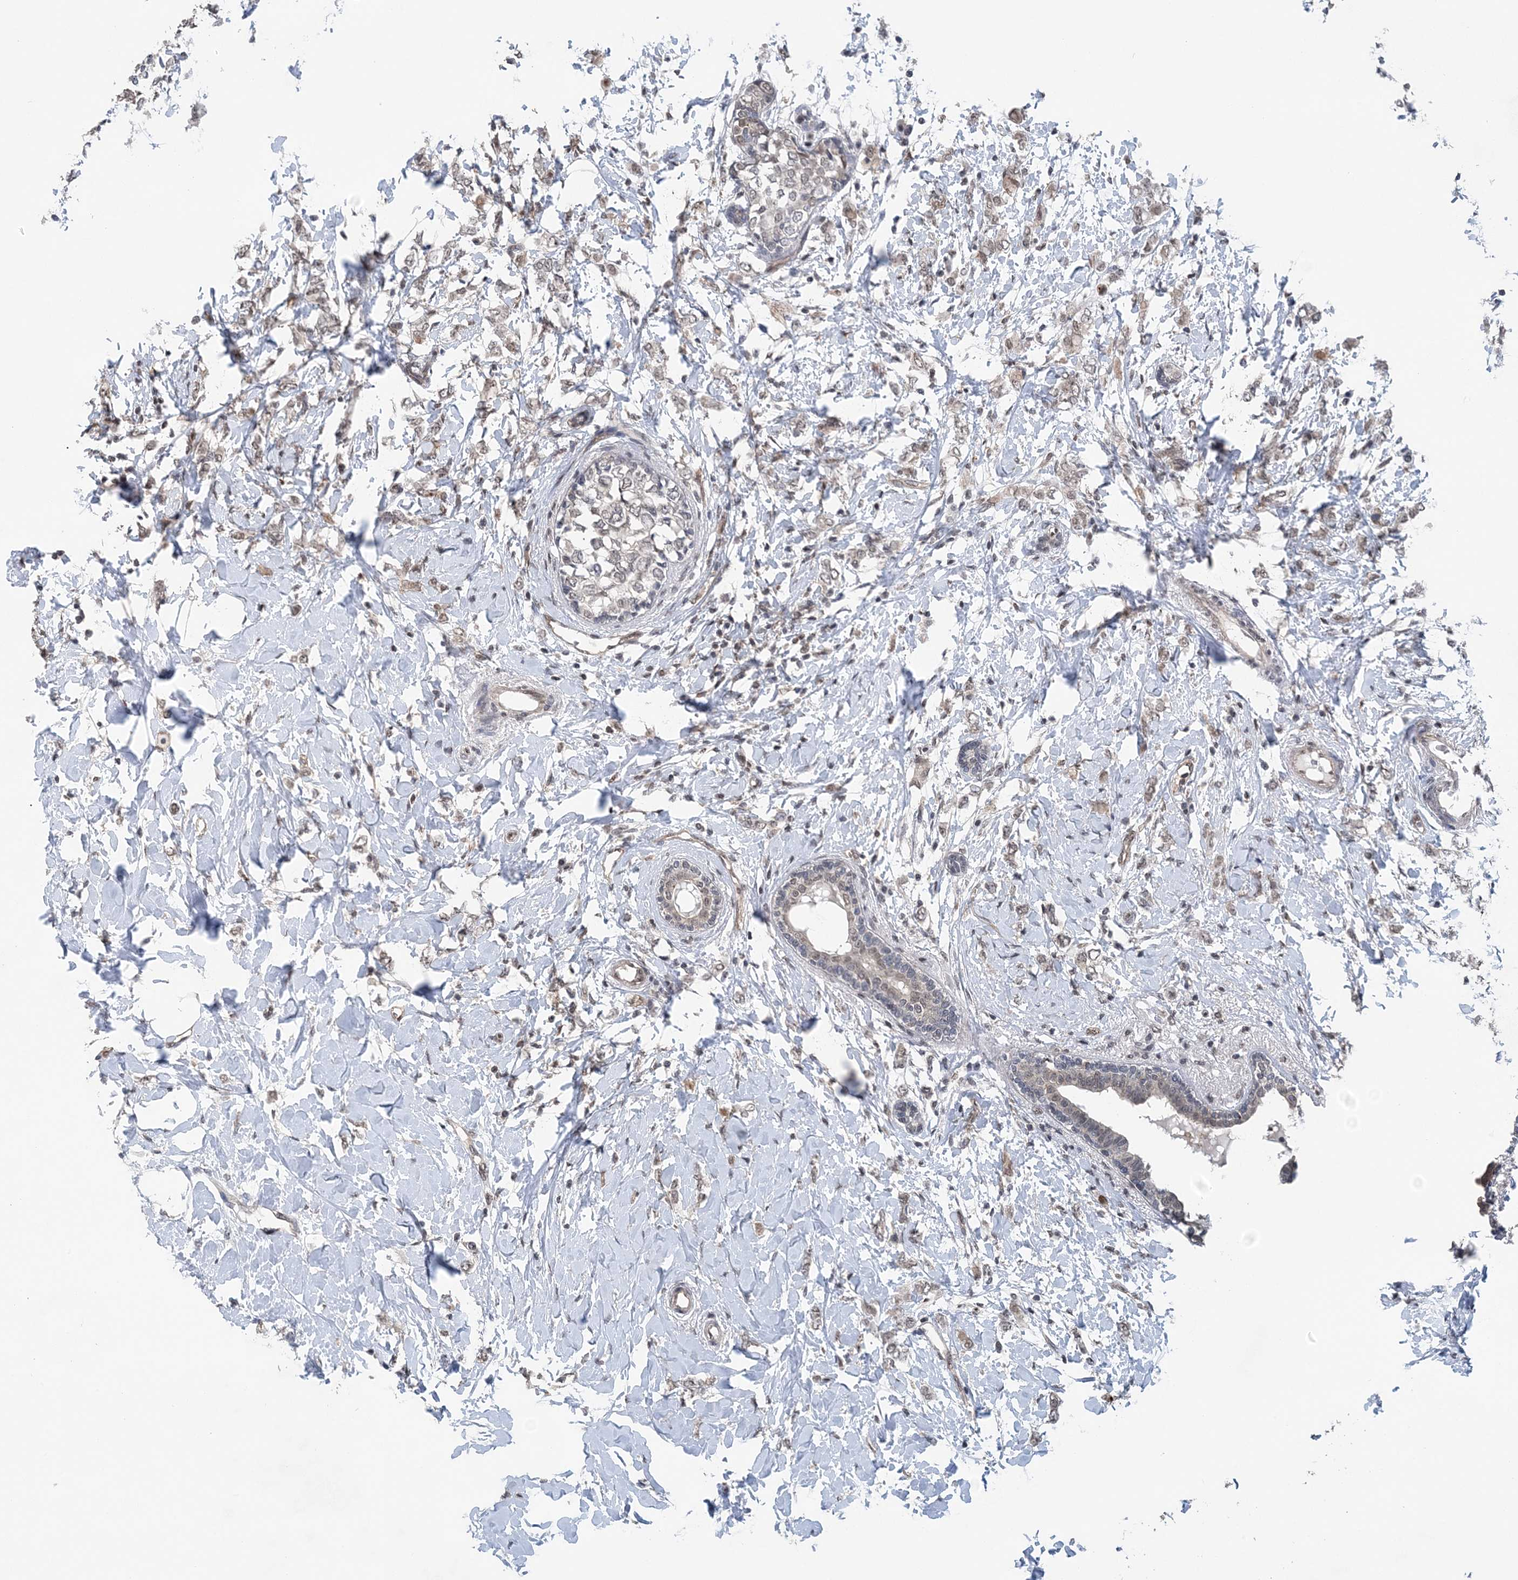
{"staining": {"intensity": "weak", "quantity": ">75%", "location": "nuclear"}, "tissue": "breast cancer", "cell_type": "Tumor cells", "image_type": "cancer", "snomed": [{"axis": "morphology", "description": "Normal tissue, NOS"}, {"axis": "morphology", "description": "Lobular carcinoma"}, {"axis": "topography", "description": "Breast"}], "caption": "This is an image of immunohistochemistry staining of breast cancer, which shows weak expression in the nuclear of tumor cells.", "gene": "CCDC152", "patient": {"sex": "female", "age": 47}}